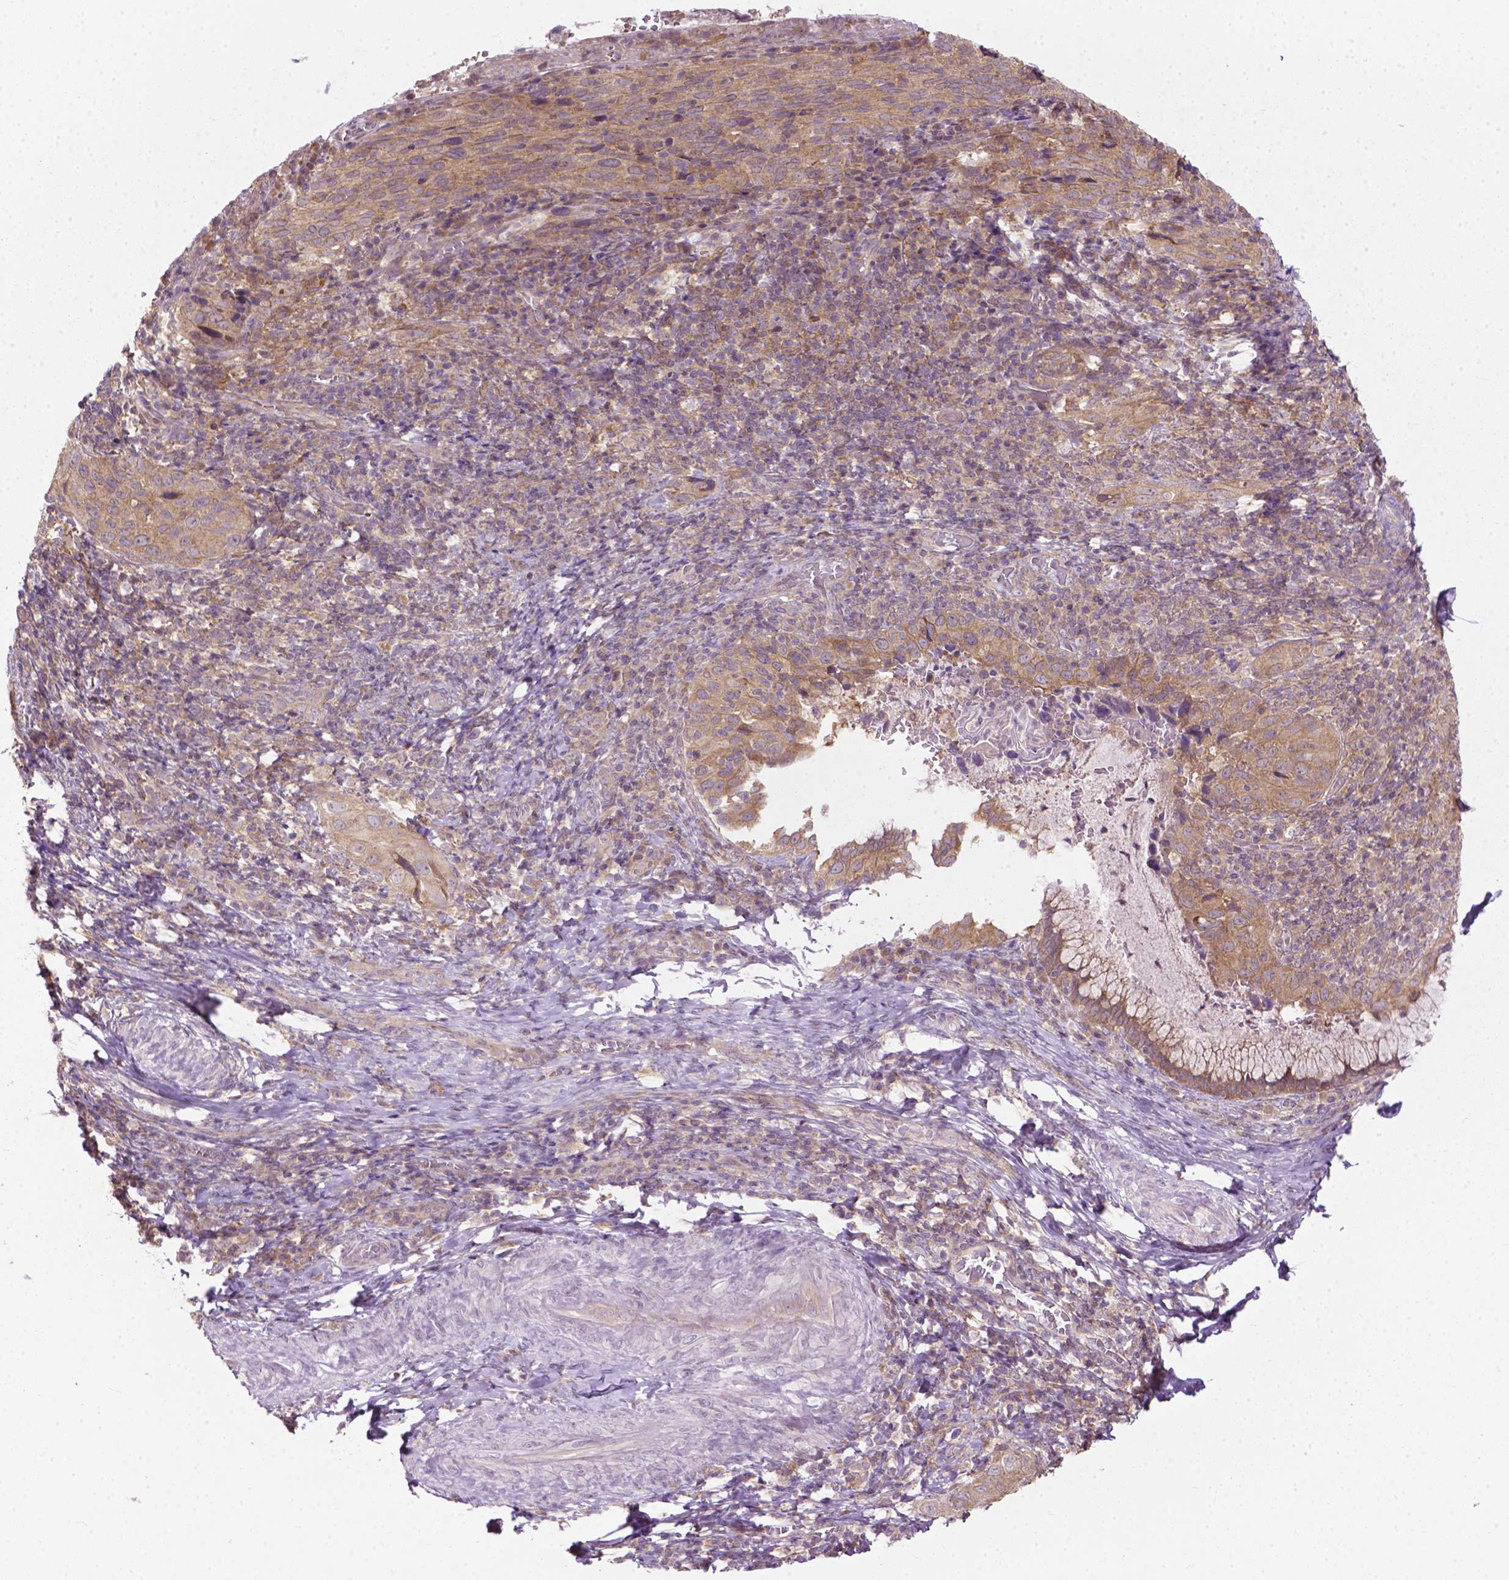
{"staining": {"intensity": "weak", "quantity": ">75%", "location": "cytoplasmic/membranous"}, "tissue": "cervical cancer", "cell_type": "Tumor cells", "image_type": "cancer", "snomed": [{"axis": "morphology", "description": "Normal tissue, NOS"}, {"axis": "morphology", "description": "Squamous cell carcinoma, NOS"}, {"axis": "topography", "description": "Cervix"}], "caption": "Immunohistochemical staining of squamous cell carcinoma (cervical) reveals low levels of weak cytoplasmic/membranous protein expression in about >75% of tumor cells. The staining was performed using DAB, with brown indicating positive protein expression. Nuclei are stained blue with hematoxylin.", "gene": "MZT1", "patient": {"sex": "female", "age": 51}}